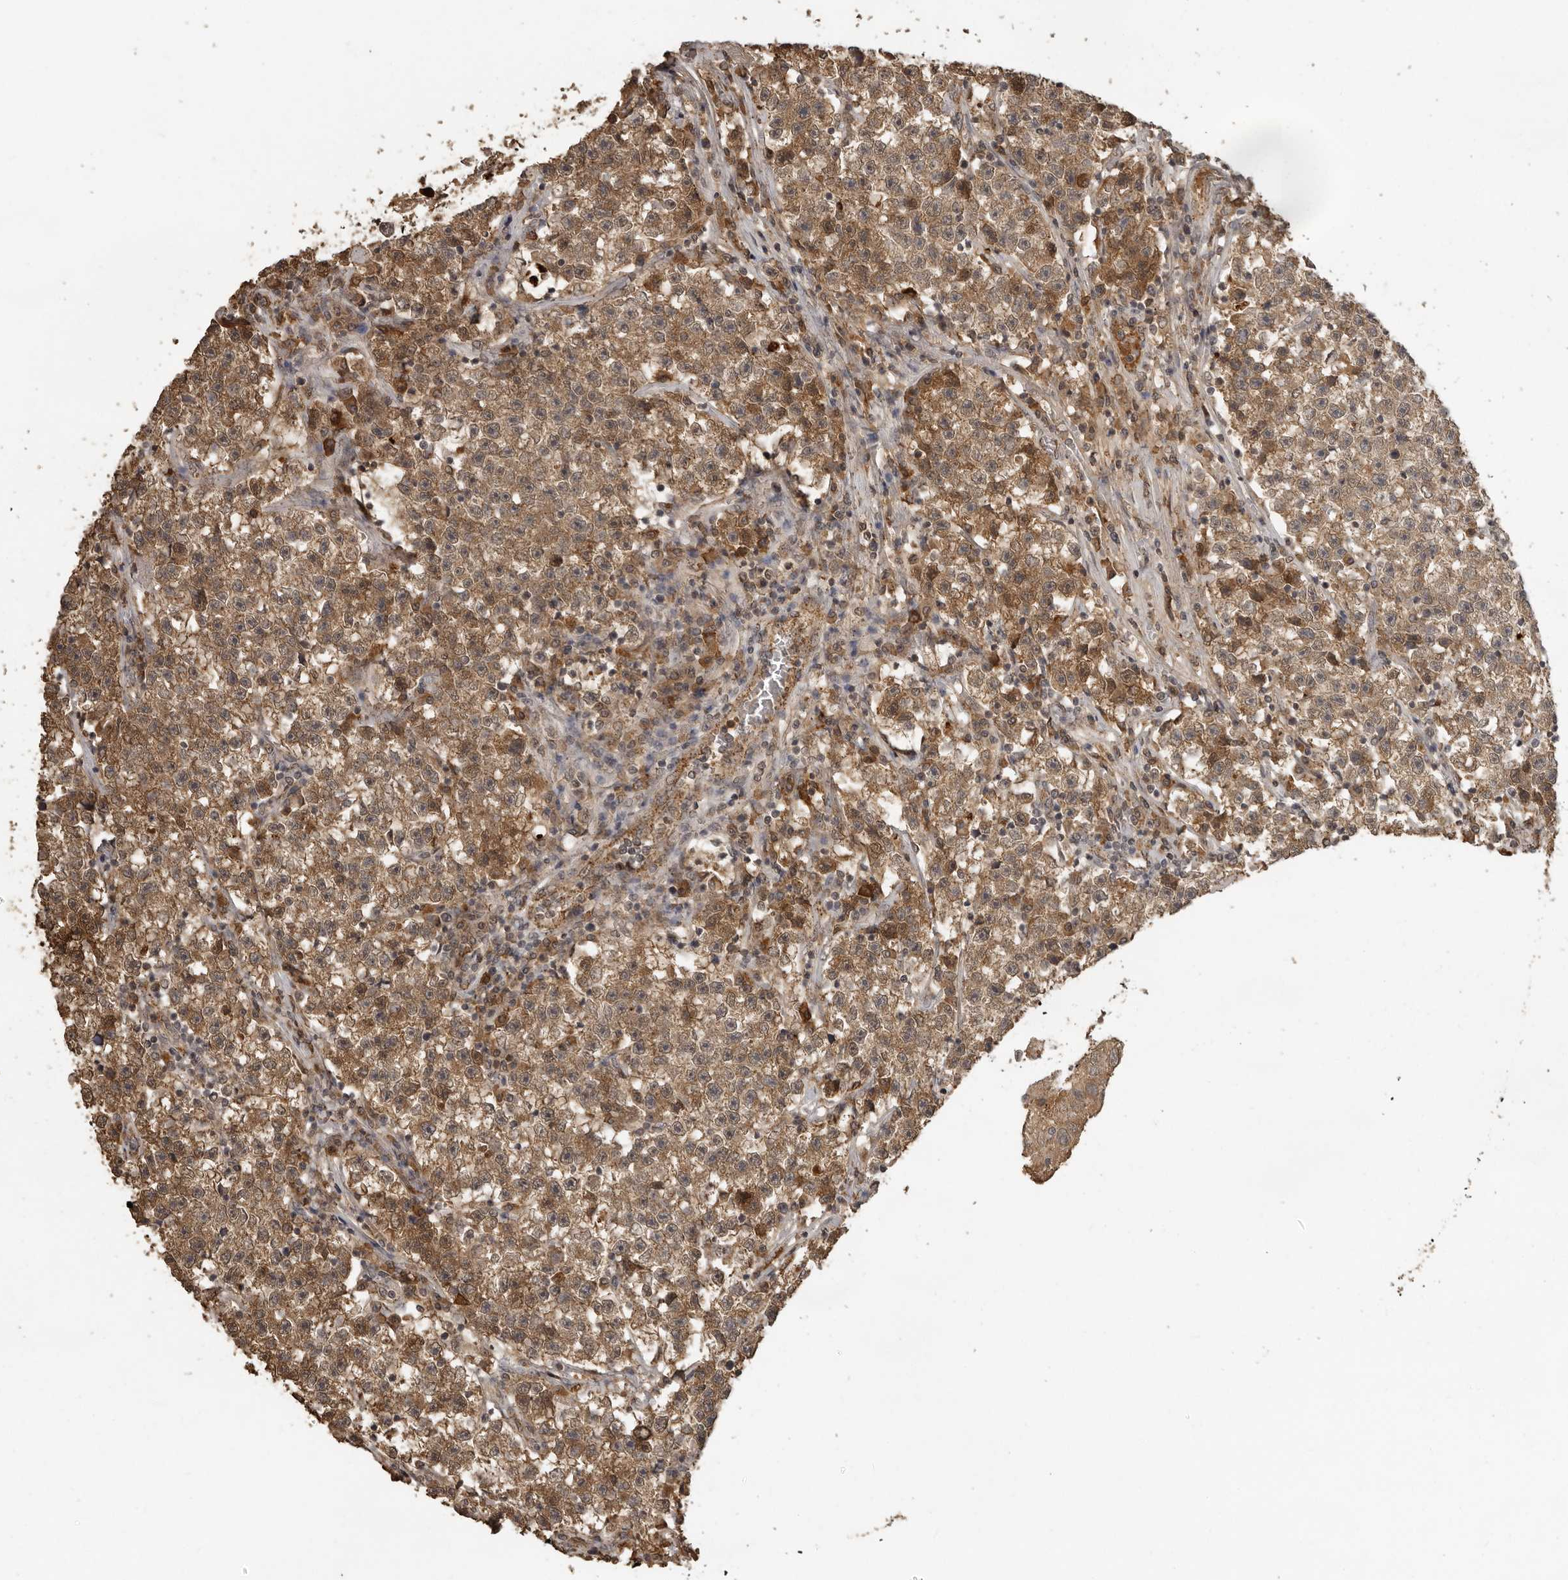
{"staining": {"intensity": "moderate", "quantity": ">75%", "location": "cytoplasmic/membranous"}, "tissue": "testis cancer", "cell_type": "Tumor cells", "image_type": "cancer", "snomed": [{"axis": "morphology", "description": "Seminoma, NOS"}, {"axis": "topography", "description": "Testis"}], "caption": "Tumor cells exhibit moderate cytoplasmic/membranous positivity in approximately >75% of cells in seminoma (testis). The protein of interest is shown in brown color, while the nuclei are stained blue.", "gene": "CTF1", "patient": {"sex": "male", "age": 22}}